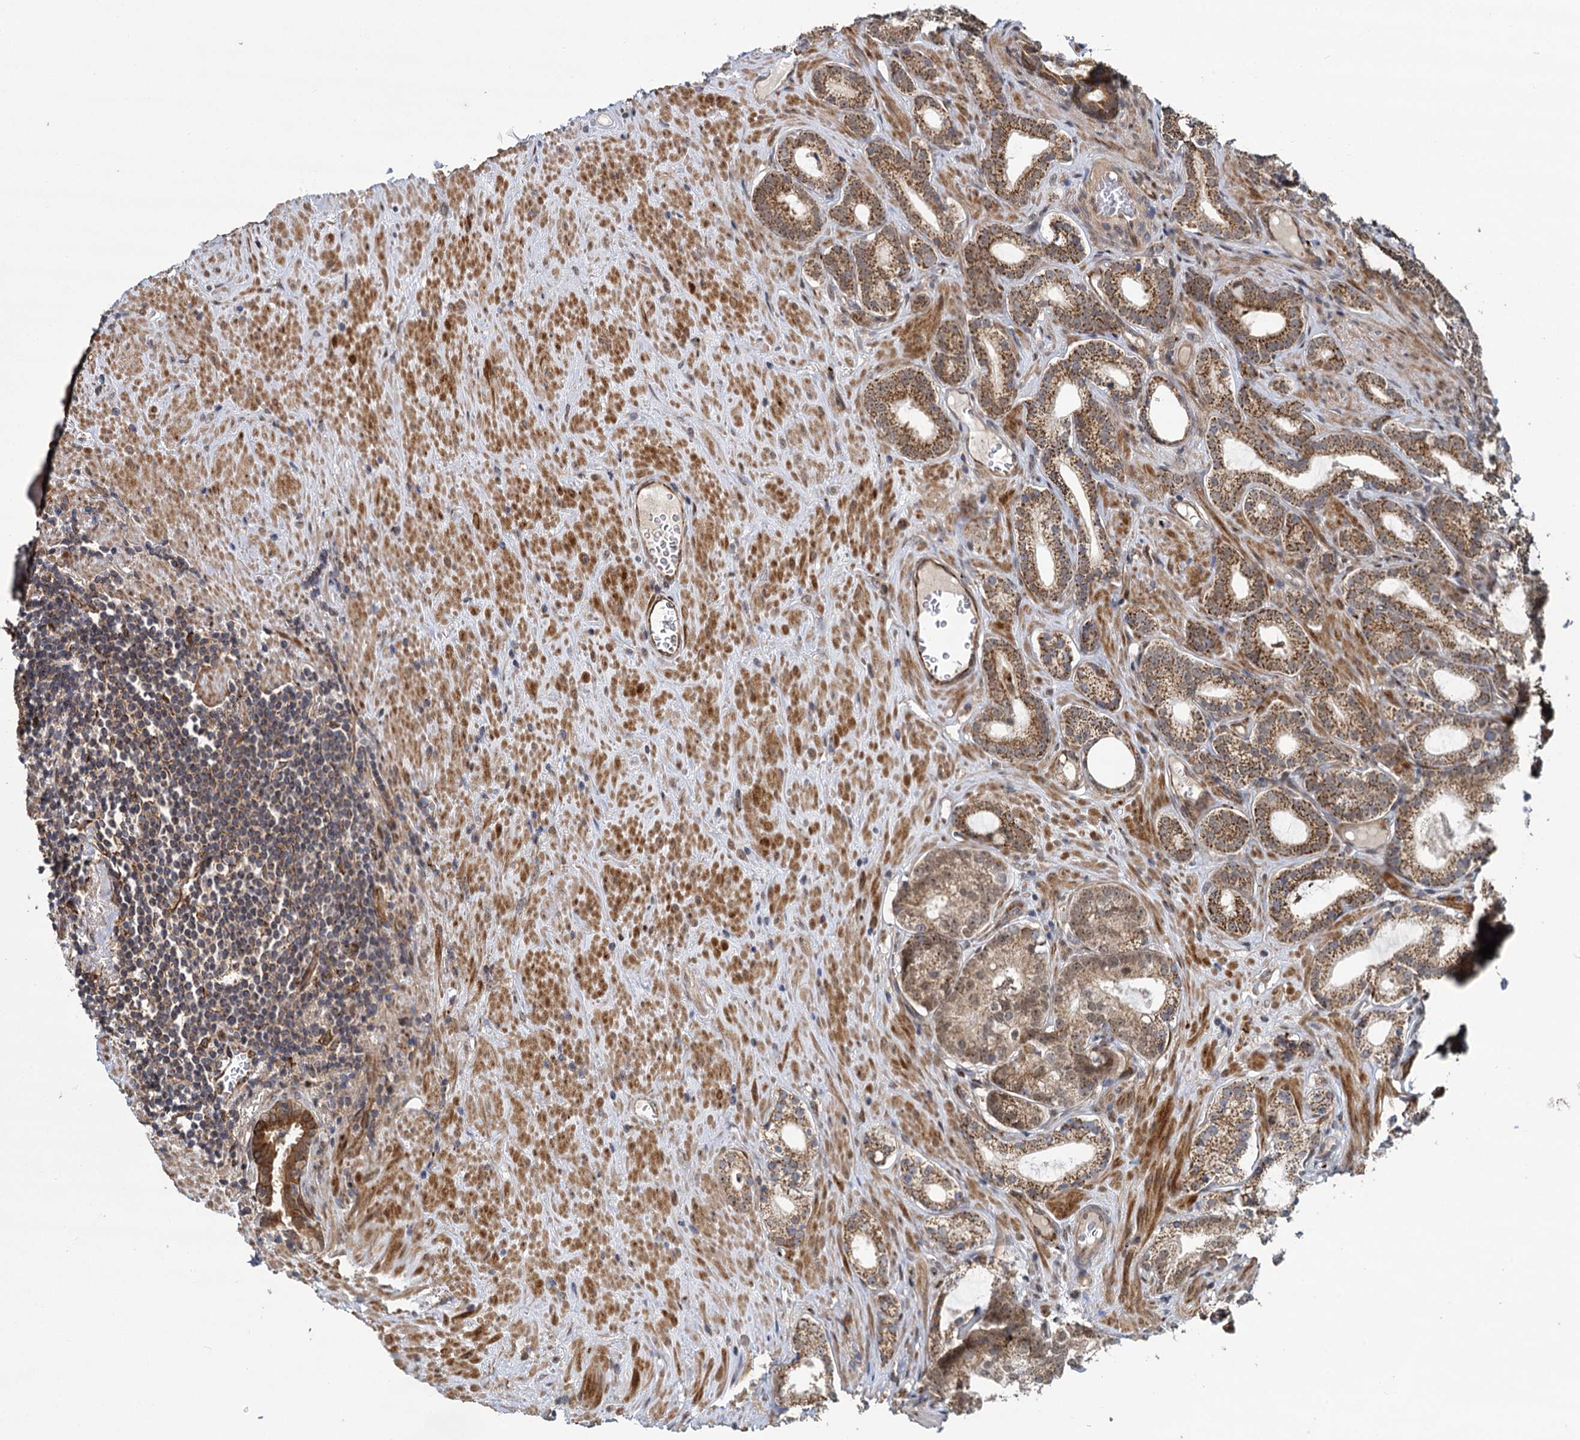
{"staining": {"intensity": "moderate", "quantity": ">75%", "location": "cytoplasmic/membranous"}, "tissue": "prostate cancer", "cell_type": "Tumor cells", "image_type": "cancer", "snomed": [{"axis": "morphology", "description": "Adenocarcinoma, Low grade"}, {"axis": "topography", "description": "Prostate"}], "caption": "Tumor cells display medium levels of moderate cytoplasmic/membranous expression in approximately >75% of cells in human prostate cancer (low-grade adenocarcinoma).", "gene": "GAL3ST4", "patient": {"sex": "male", "age": 71}}